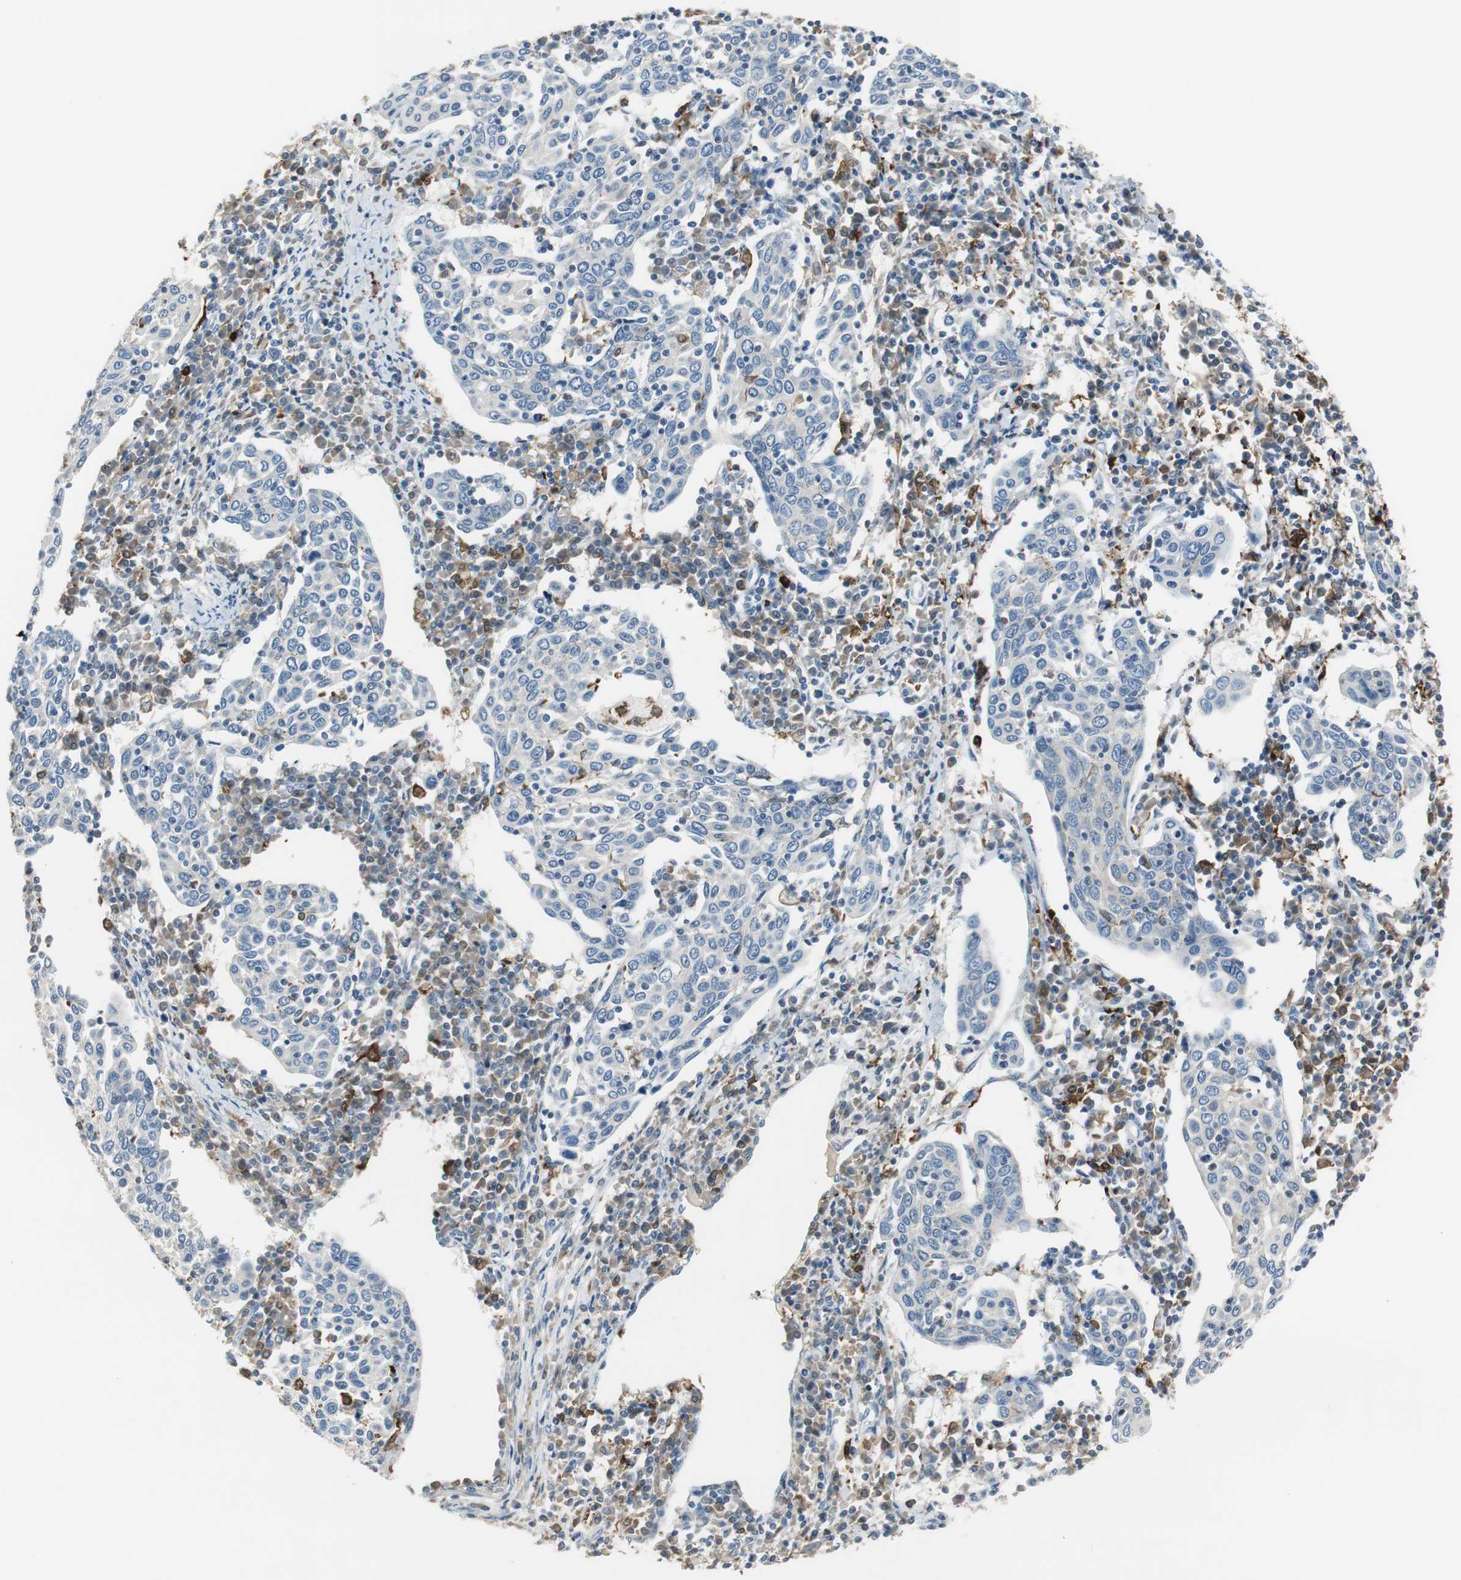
{"staining": {"intensity": "negative", "quantity": "none", "location": "none"}, "tissue": "cervical cancer", "cell_type": "Tumor cells", "image_type": "cancer", "snomed": [{"axis": "morphology", "description": "Squamous cell carcinoma, NOS"}, {"axis": "topography", "description": "Cervix"}], "caption": "The image demonstrates no staining of tumor cells in cervical cancer.", "gene": "MSTO1", "patient": {"sex": "female", "age": 40}}